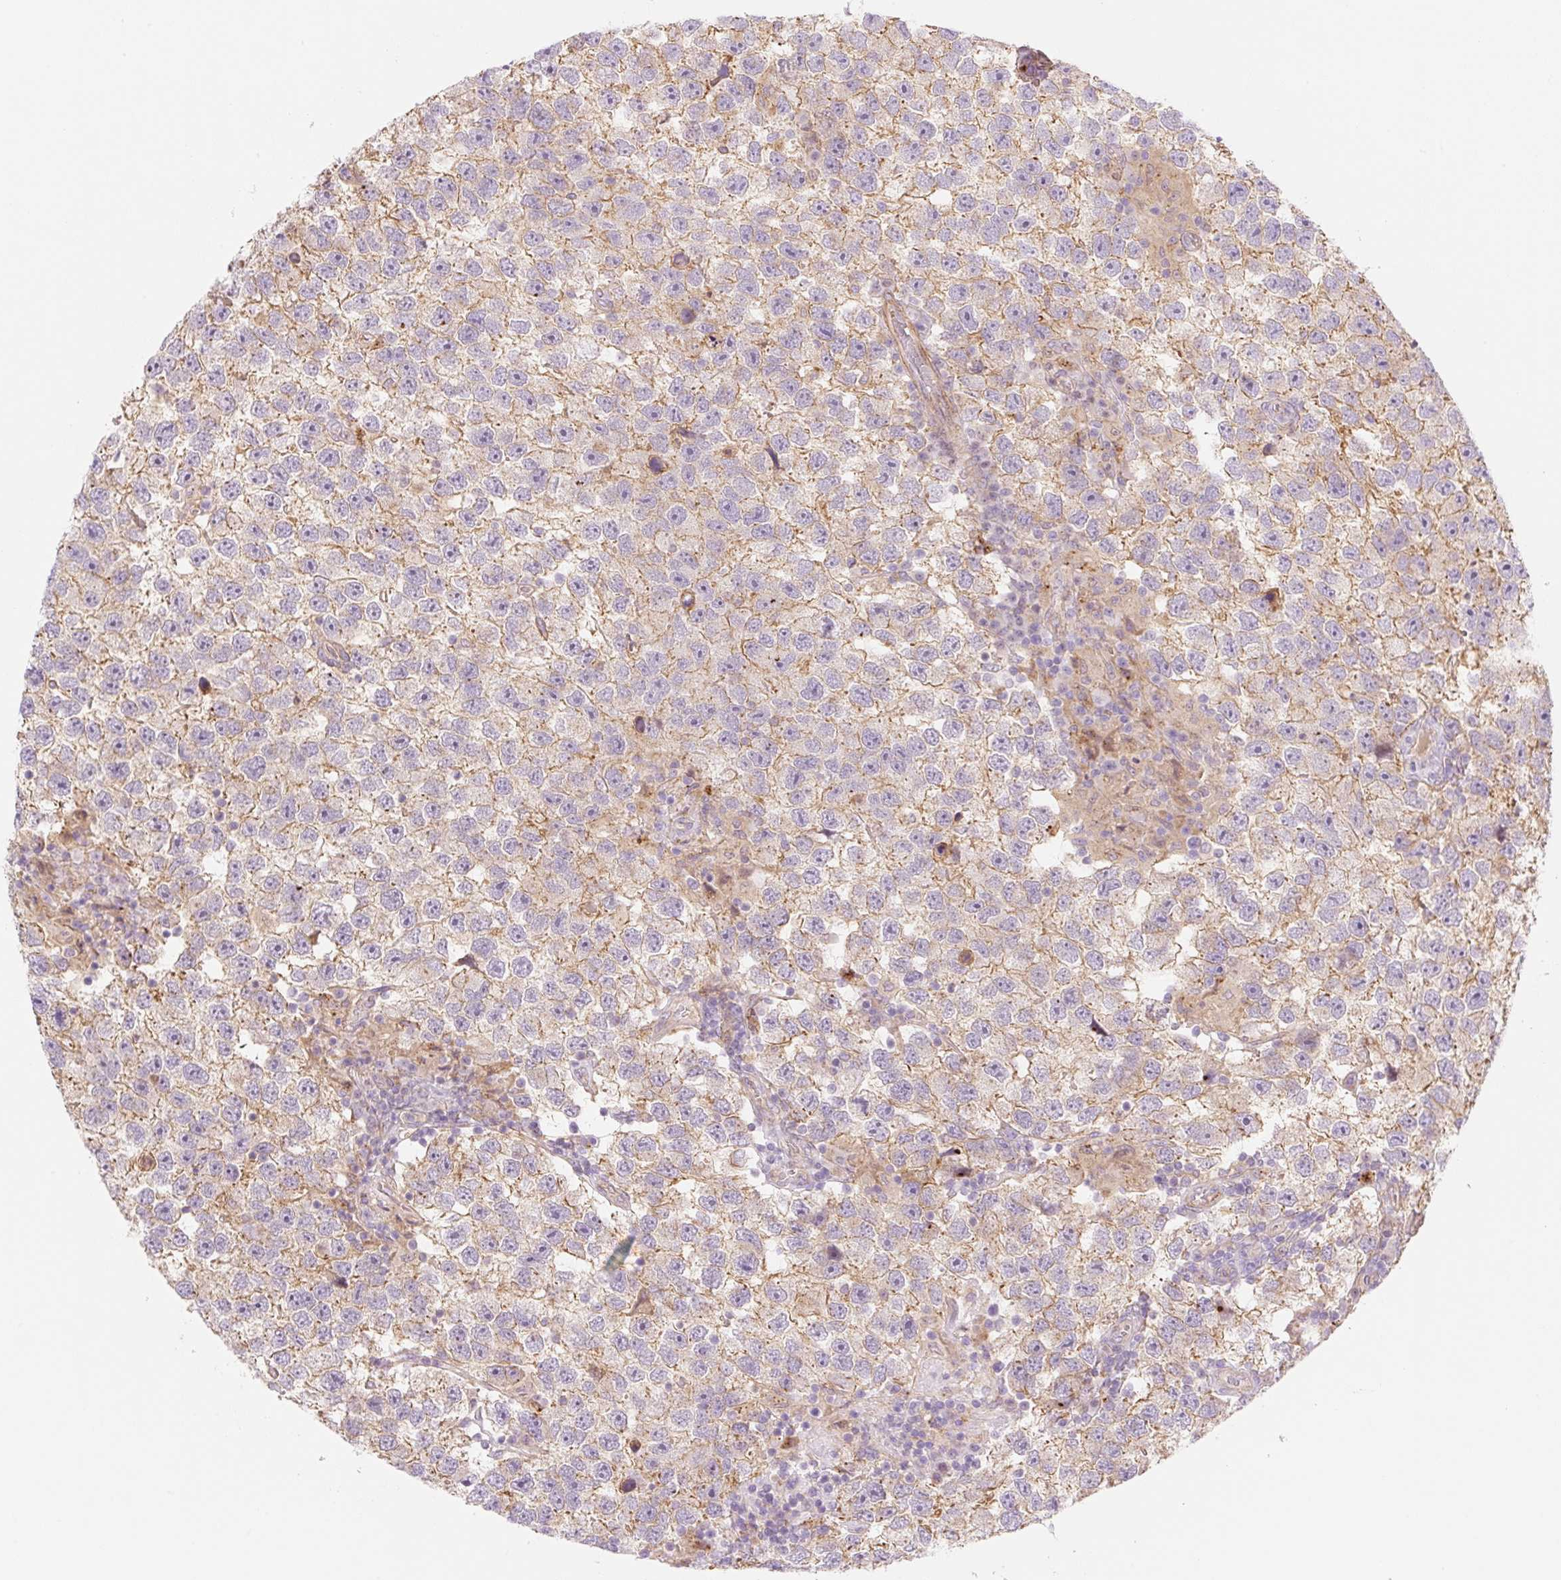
{"staining": {"intensity": "negative", "quantity": "none", "location": "none"}, "tissue": "testis cancer", "cell_type": "Tumor cells", "image_type": "cancer", "snomed": [{"axis": "morphology", "description": "Seminoma, NOS"}, {"axis": "topography", "description": "Testis"}], "caption": "Tumor cells are negative for brown protein staining in seminoma (testis).", "gene": "NLRP5", "patient": {"sex": "male", "age": 26}}